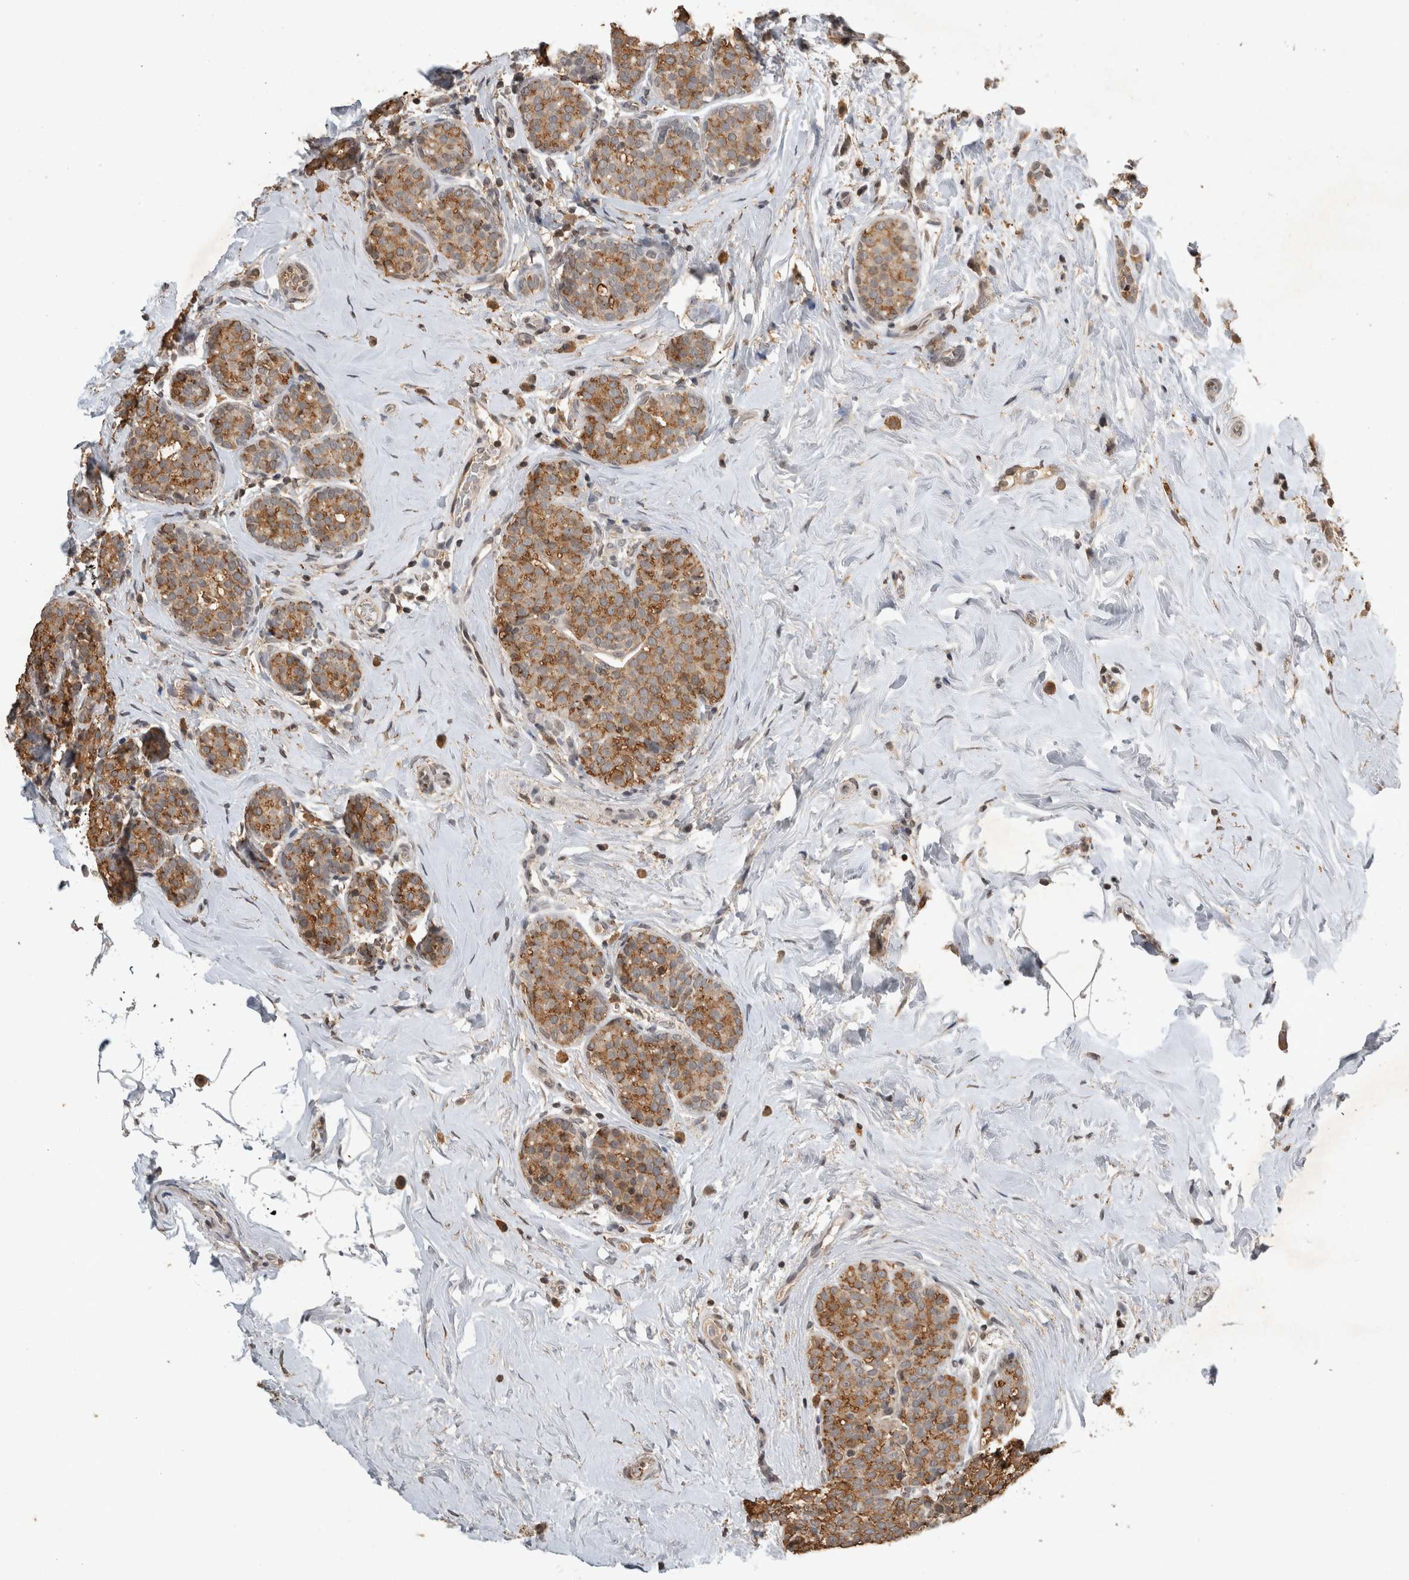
{"staining": {"intensity": "moderate", "quantity": ">75%", "location": "cytoplasmic/membranous"}, "tissue": "breast cancer", "cell_type": "Tumor cells", "image_type": "cancer", "snomed": [{"axis": "morphology", "description": "Lobular carcinoma, in situ"}, {"axis": "morphology", "description": "Lobular carcinoma"}, {"axis": "topography", "description": "Breast"}], "caption": "Protein staining of breast cancer (lobular carcinoma) tissue demonstrates moderate cytoplasmic/membranous expression in about >75% of tumor cells.", "gene": "HRK", "patient": {"sex": "female", "age": 41}}